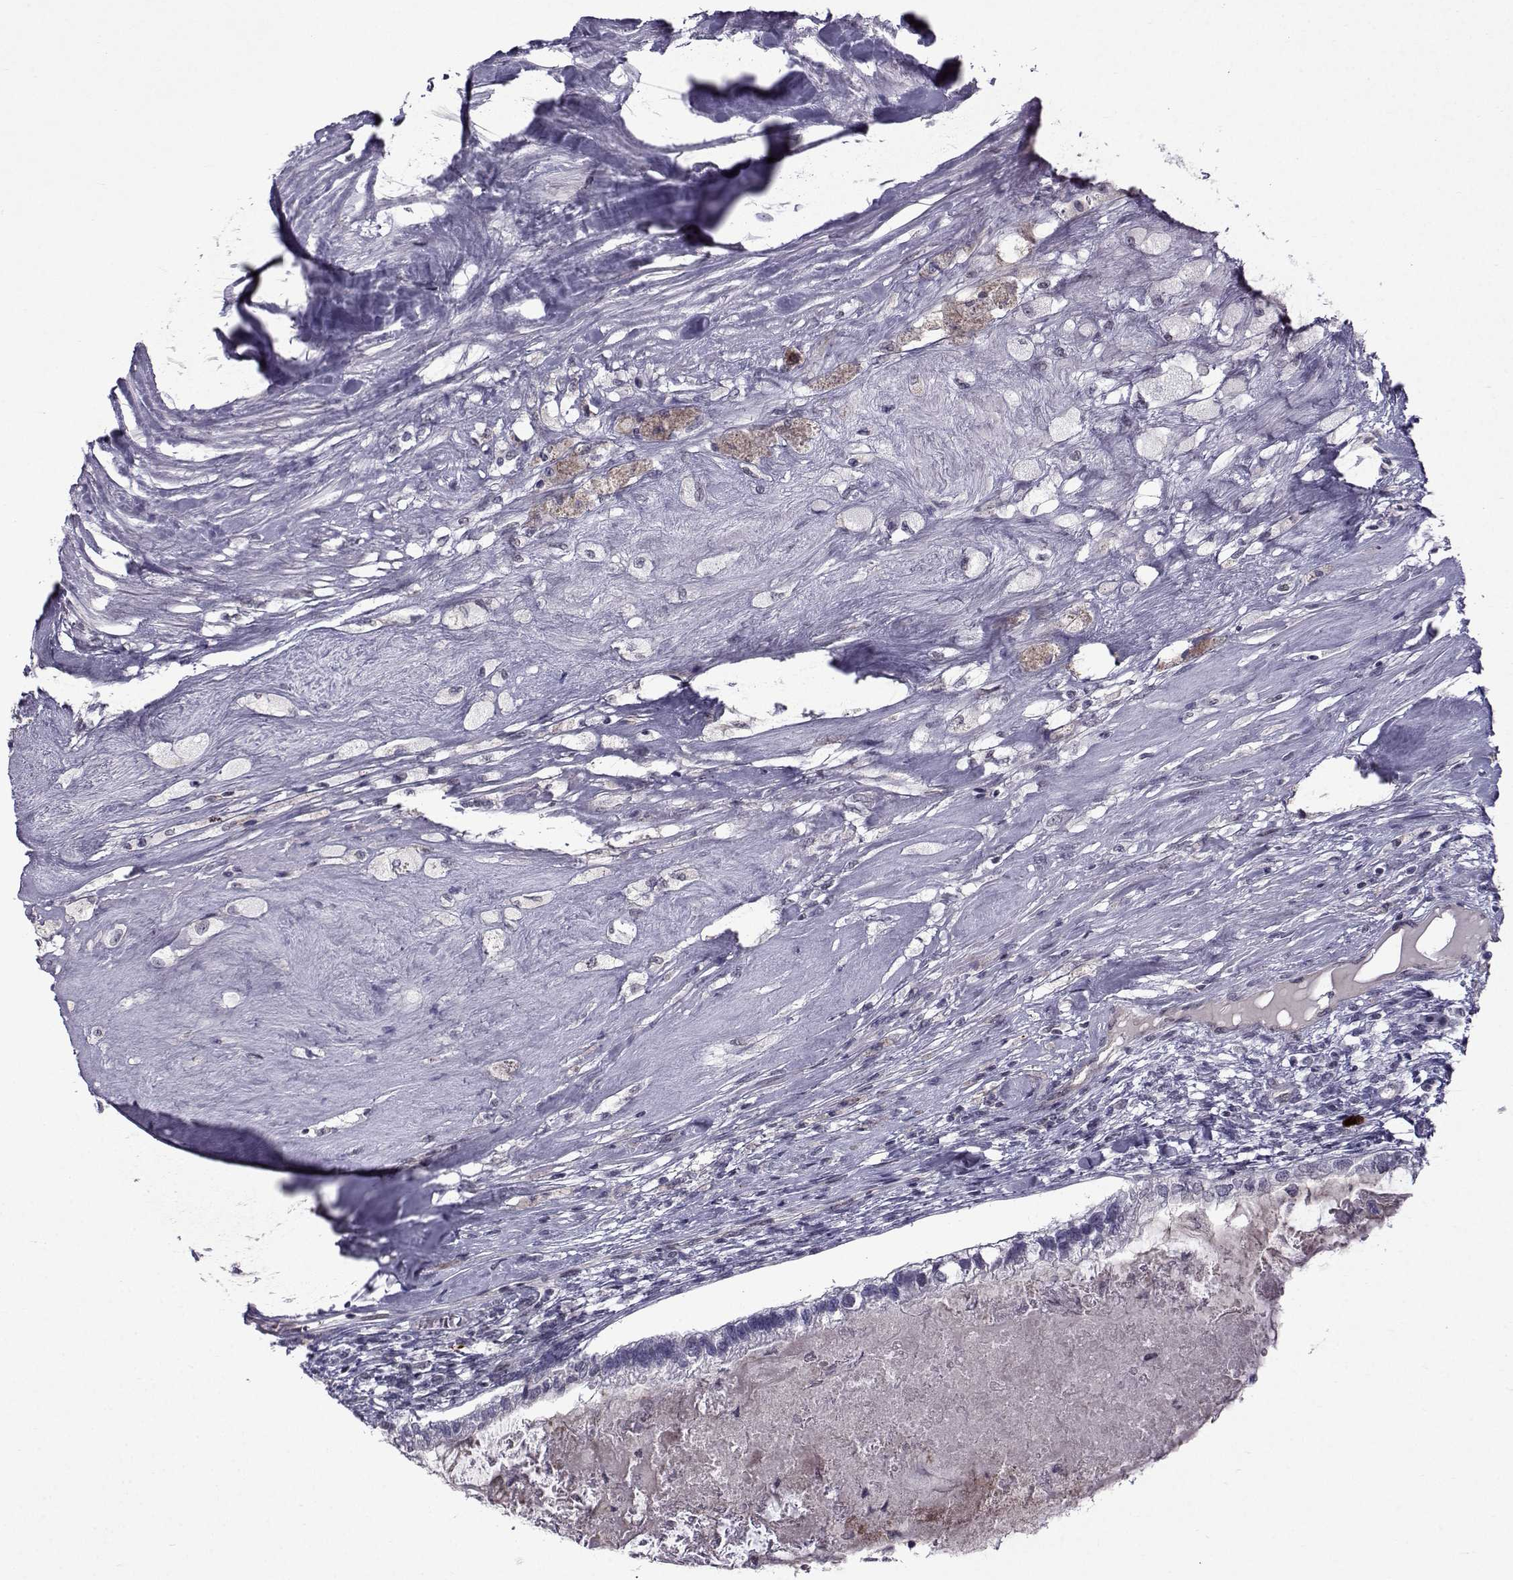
{"staining": {"intensity": "weak", "quantity": "<25%", "location": "nuclear"}, "tissue": "testis cancer", "cell_type": "Tumor cells", "image_type": "cancer", "snomed": [{"axis": "morphology", "description": "Seminoma, NOS"}, {"axis": "morphology", "description": "Carcinoma, Embryonal, NOS"}, {"axis": "topography", "description": "Testis"}], "caption": "Immunohistochemical staining of human testis embryonal carcinoma shows no significant positivity in tumor cells.", "gene": "RBM24", "patient": {"sex": "male", "age": 41}}